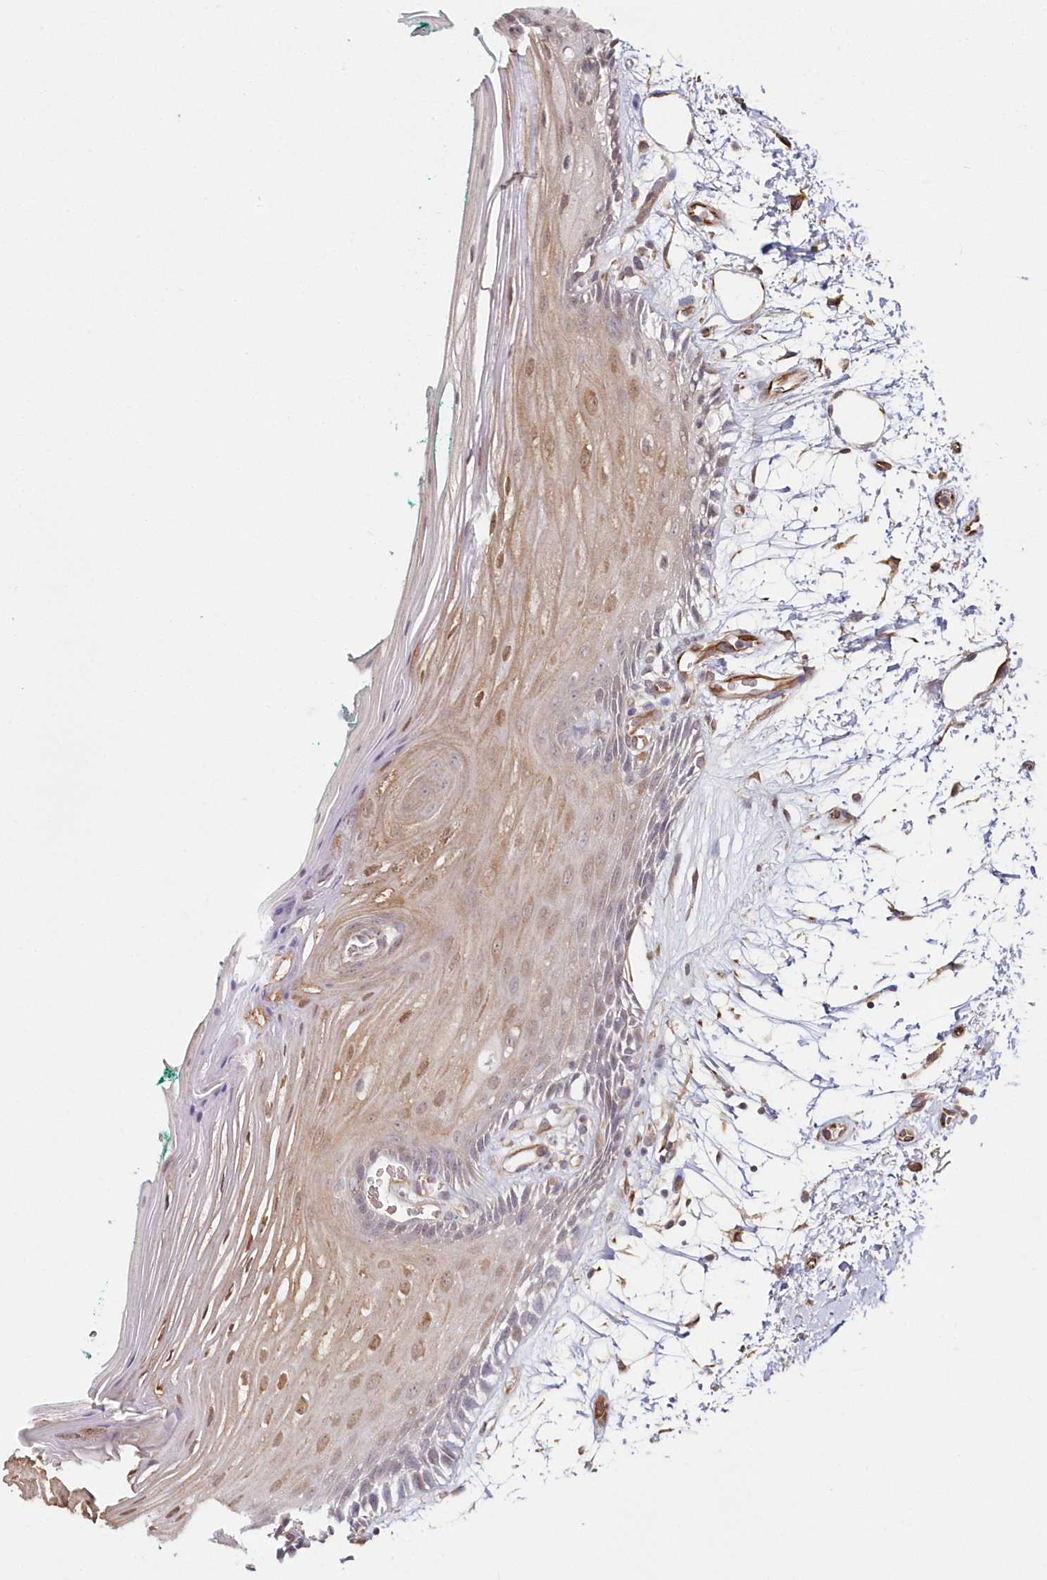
{"staining": {"intensity": "moderate", "quantity": "25%-75%", "location": "cytoplasmic/membranous,nuclear"}, "tissue": "oral mucosa", "cell_type": "Squamous epithelial cells", "image_type": "normal", "snomed": [{"axis": "morphology", "description": "Normal tissue, NOS"}, {"axis": "topography", "description": "Skeletal muscle"}, {"axis": "topography", "description": "Oral tissue"}, {"axis": "topography", "description": "Peripheral nerve tissue"}], "caption": "High-magnification brightfield microscopy of normal oral mucosa stained with DAB (3,3'-diaminobenzidine) (brown) and counterstained with hematoxylin (blue). squamous epithelial cells exhibit moderate cytoplasmic/membranous,nuclear staining is identified in about25%-75% of cells.", "gene": "HYCC2", "patient": {"sex": "female", "age": 84}}